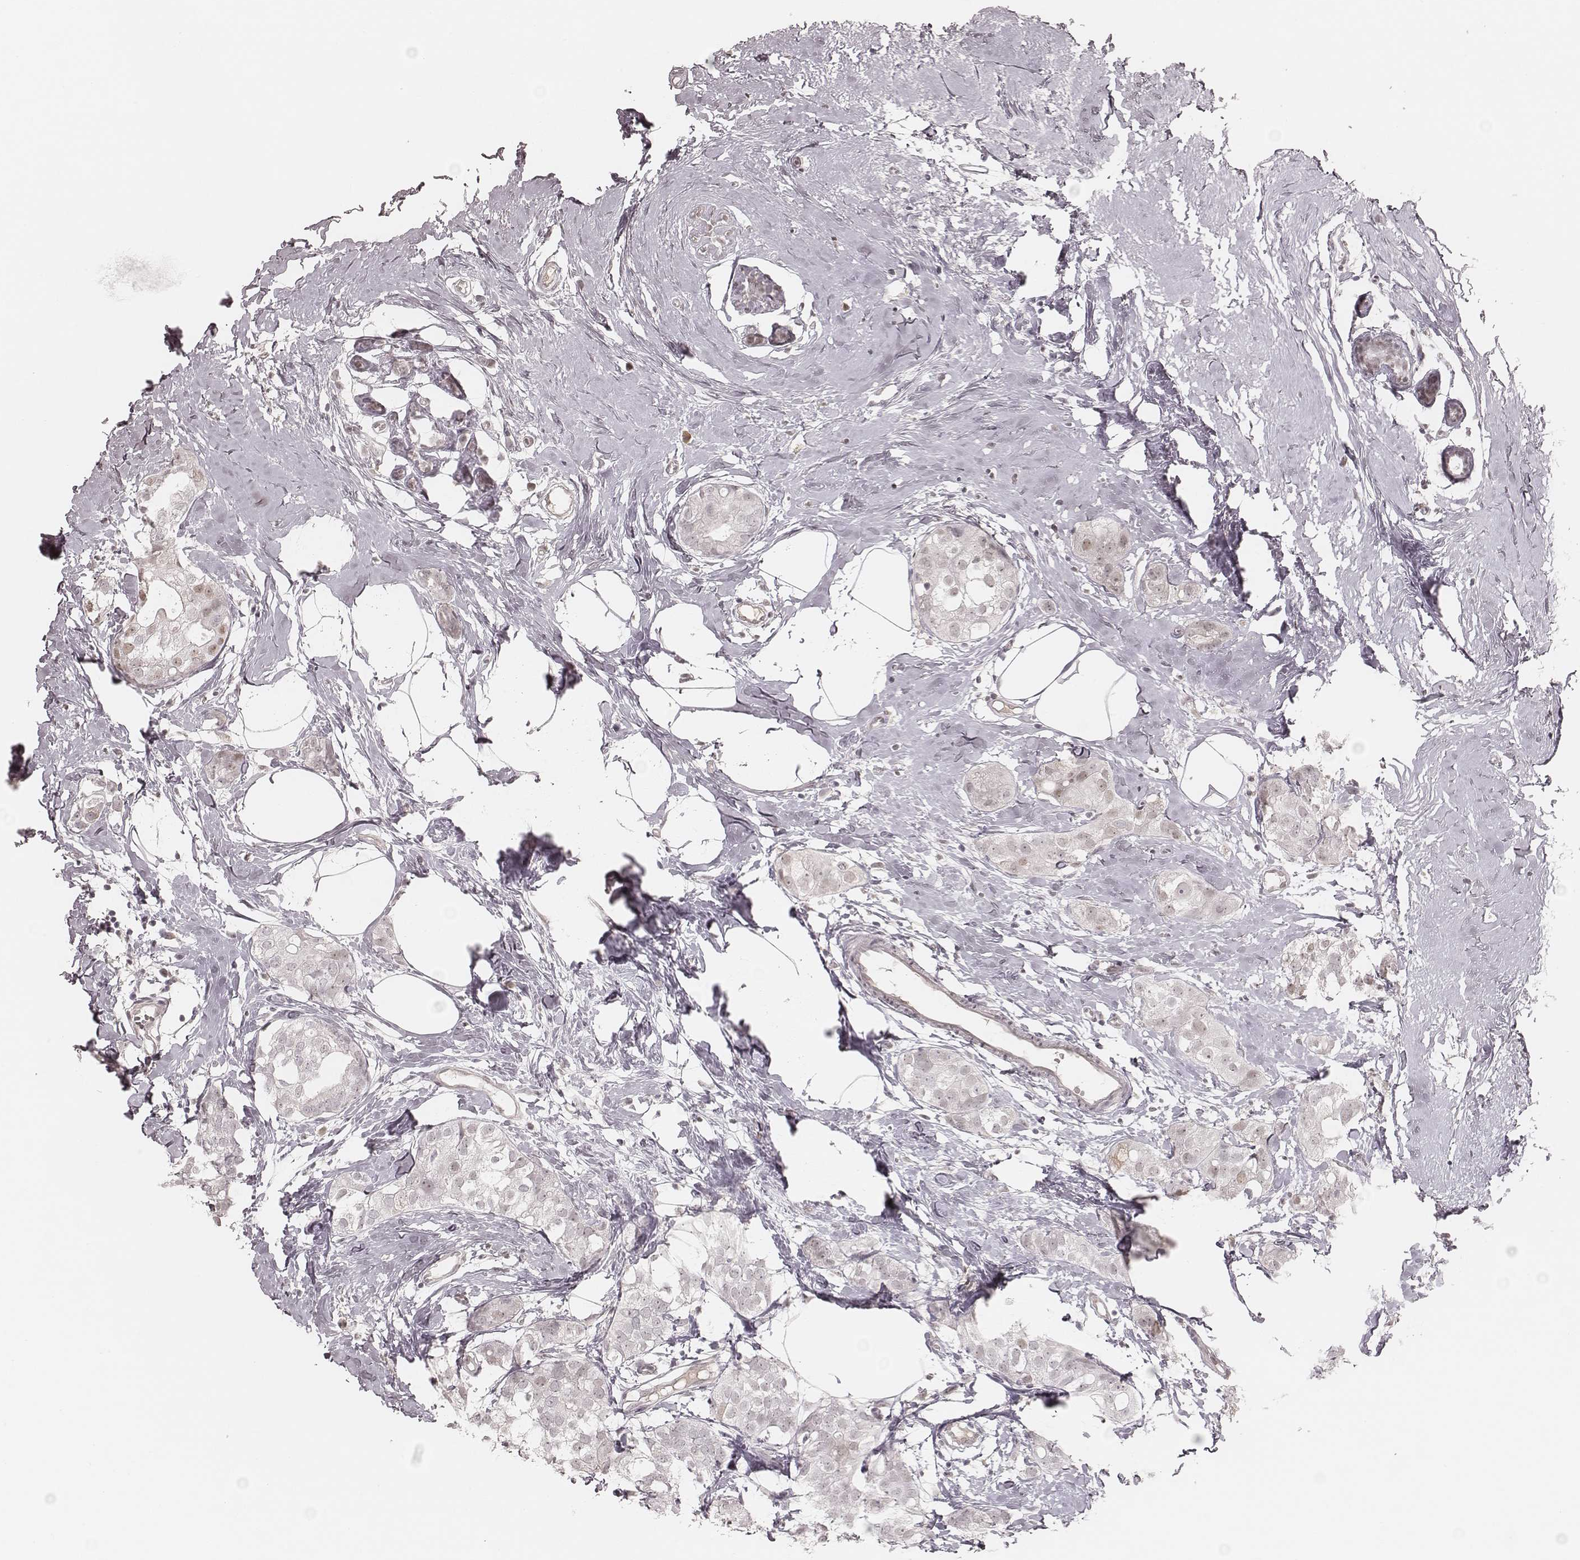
{"staining": {"intensity": "weak", "quantity": "<25%", "location": "nuclear"}, "tissue": "breast cancer", "cell_type": "Tumor cells", "image_type": "cancer", "snomed": [{"axis": "morphology", "description": "Duct carcinoma"}, {"axis": "topography", "description": "Breast"}], "caption": "IHC image of human breast infiltrating ductal carcinoma stained for a protein (brown), which exhibits no expression in tumor cells.", "gene": "KITLG", "patient": {"sex": "female", "age": 40}}